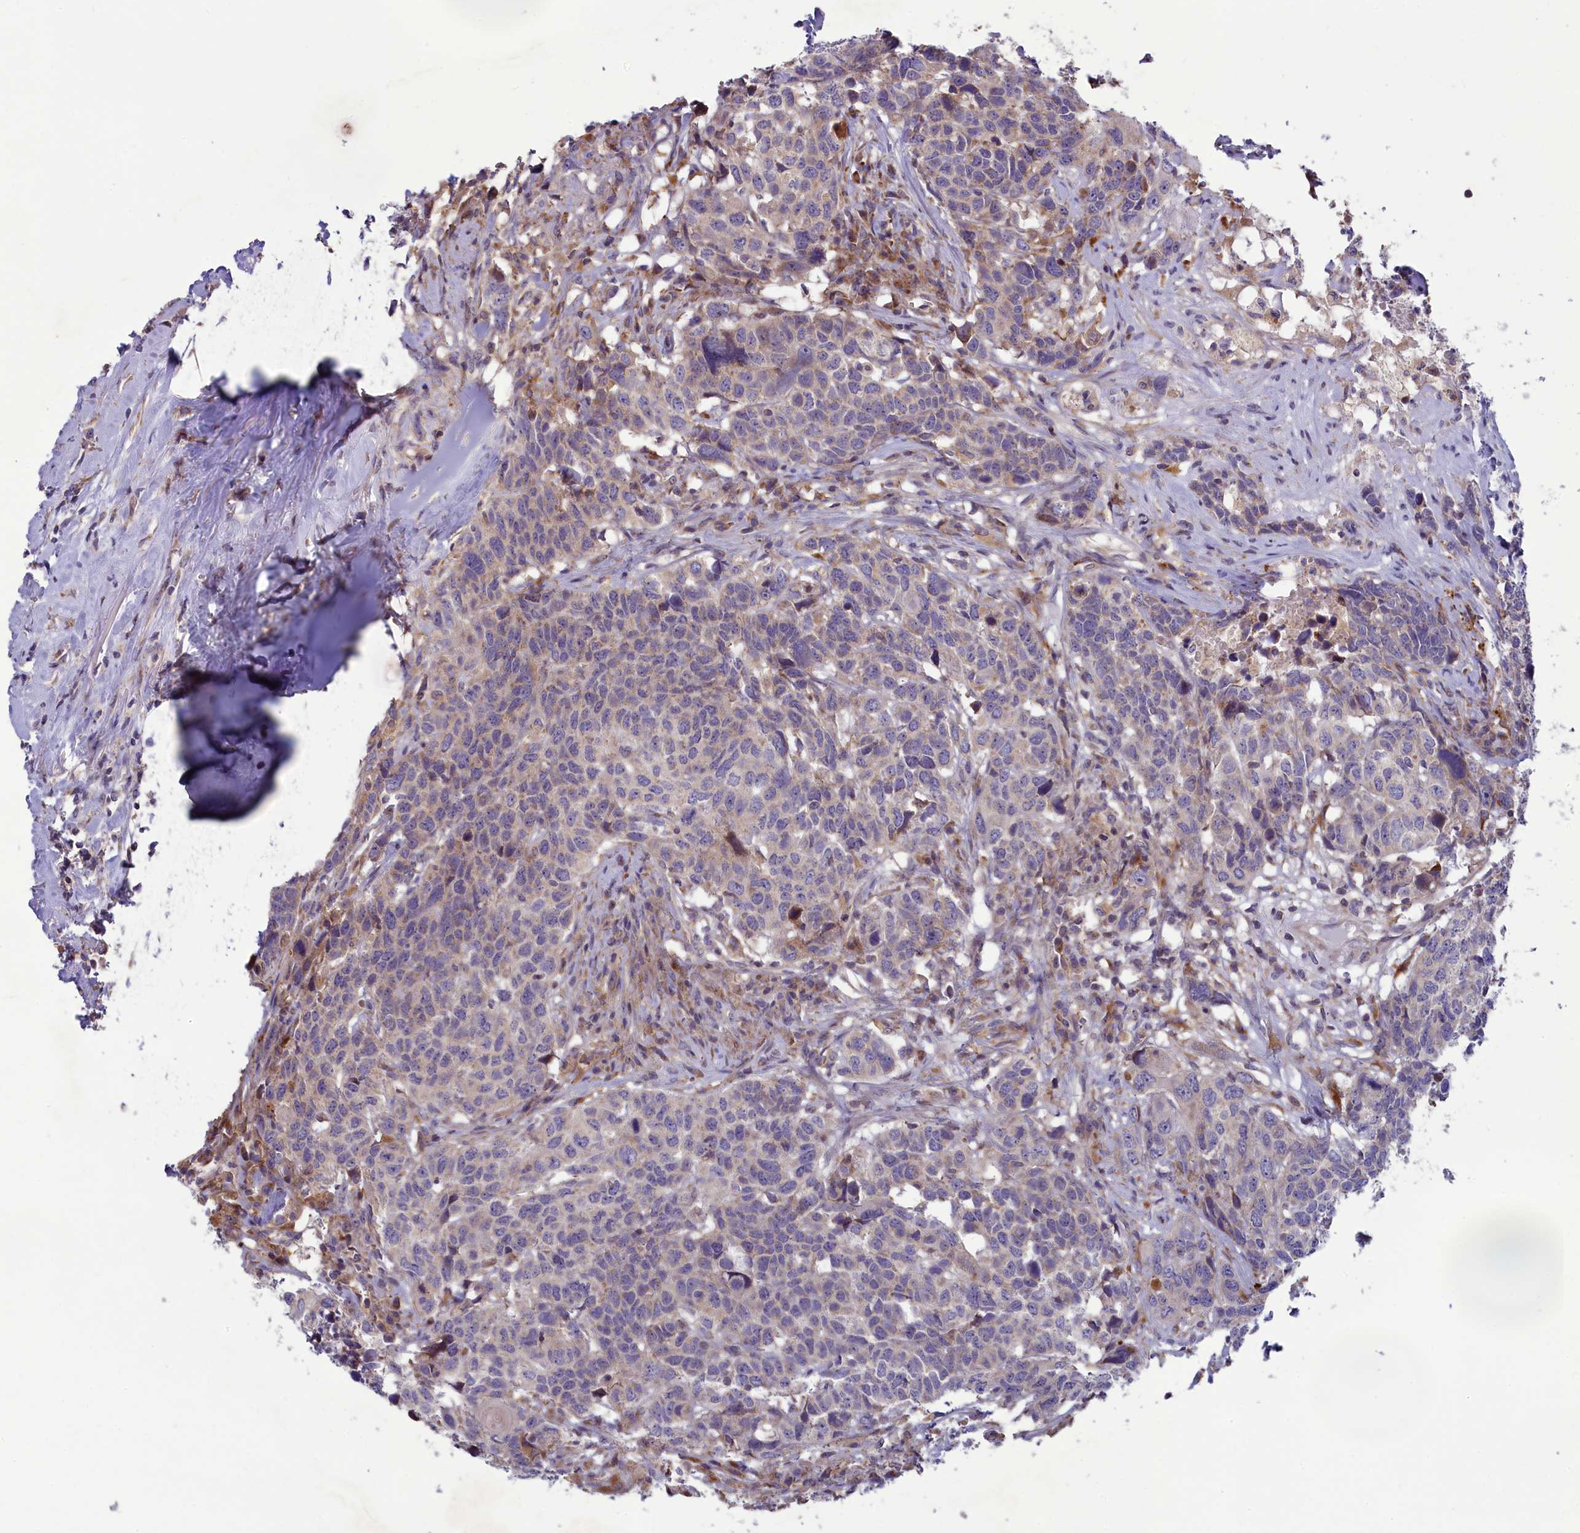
{"staining": {"intensity": "negative", "quantity": "none", "location": "none"}, "tissue": "head and neck cancer", "cell_type": "Tumor cells", "image_type": "cancer", "snomed": [{"axis": "morphology", "description": "Squamous cell carcinoma, NOS"}, {"axis": "topography", "description": "Head-Neck"}], "caption": "Head and neck squamous cell carcinoma was stained to show a protein in brown. There is no significant staining in tumor cells.", "gene": "BLTP2", "patient": {"sex": "male", "age": 66}}